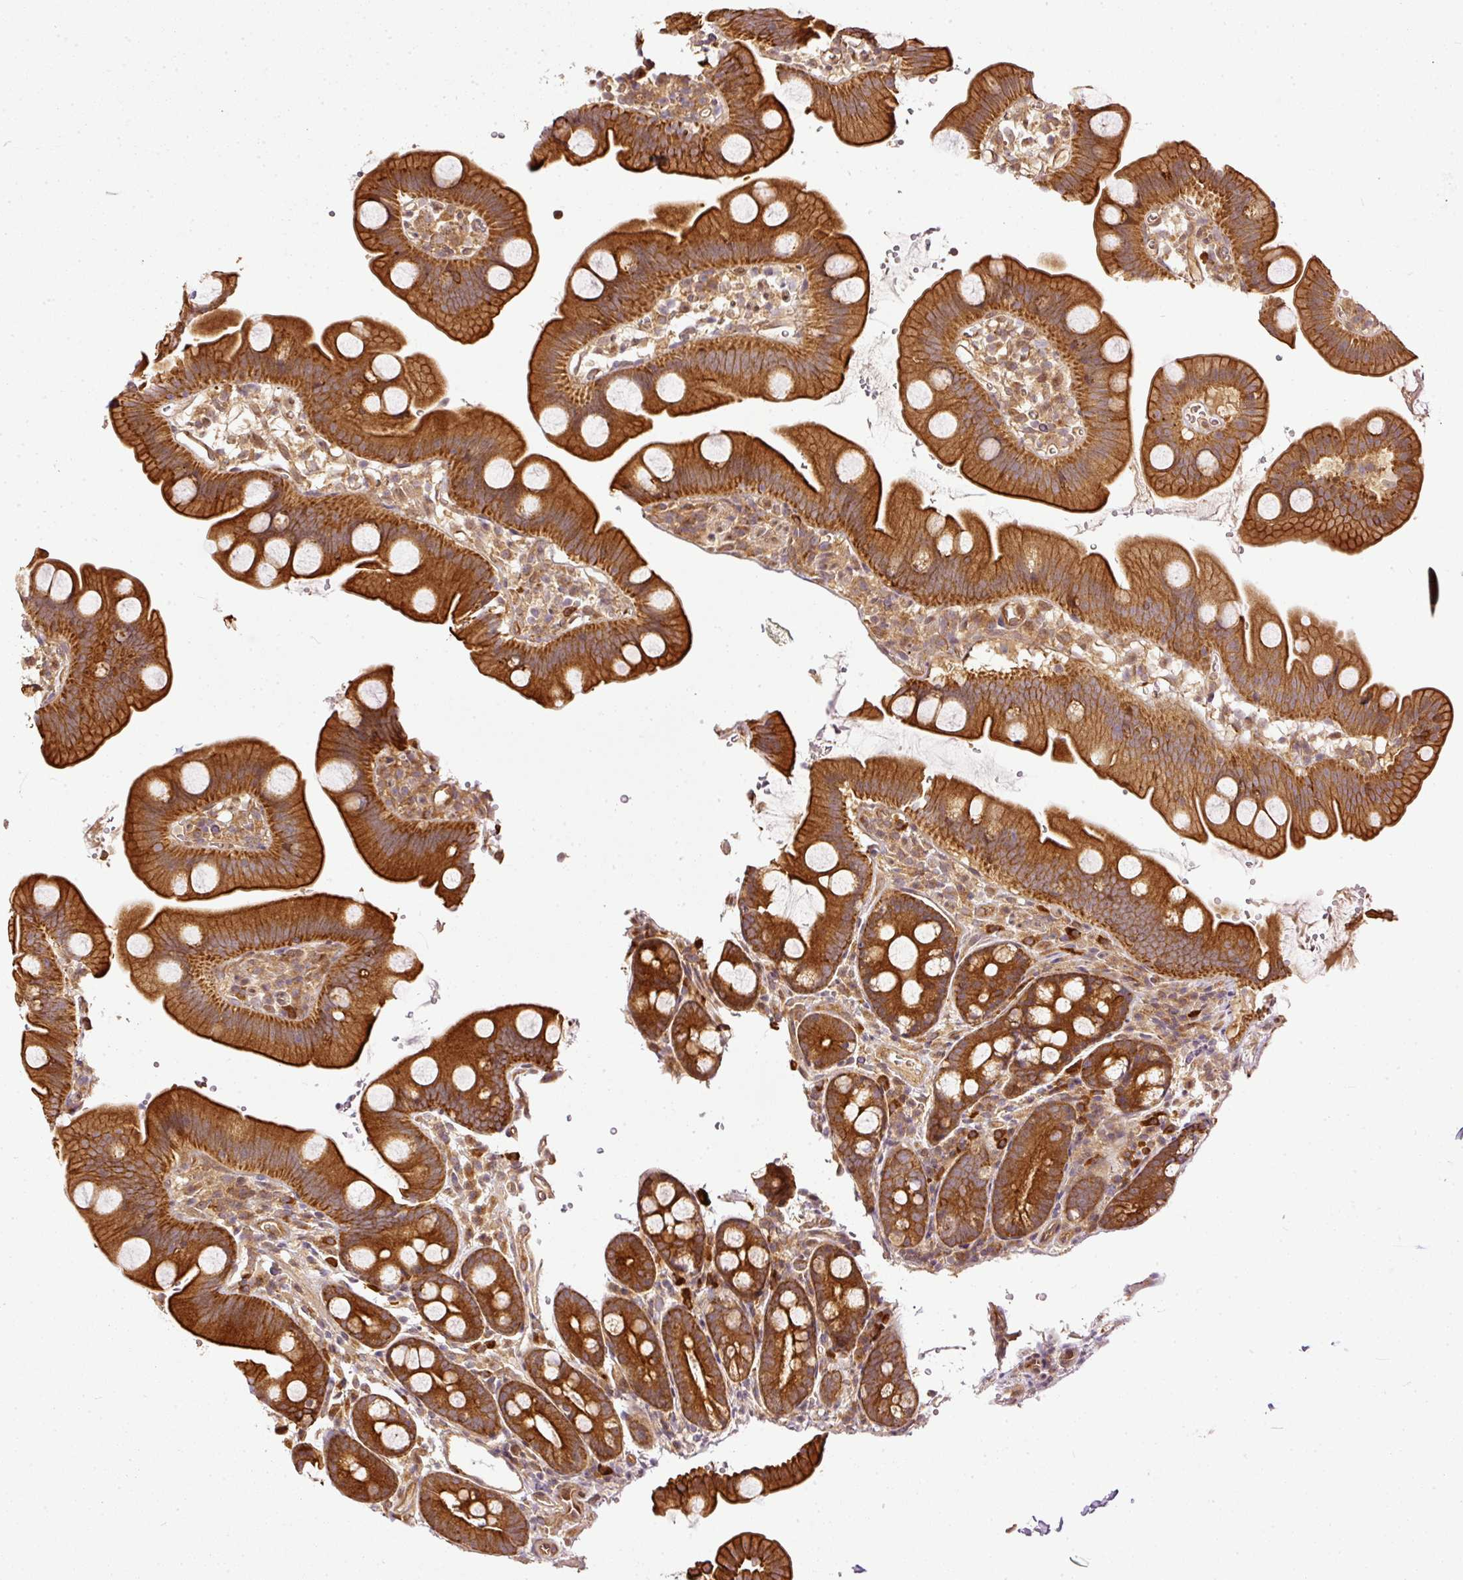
{"staining": {"intensity": "strong", "quantity": ">75%", "location": "cytoplasmic/membranous"}, "tissue": "small intestine", "cell_type": "Glandular cells", "image_type": "normal", "snomed": [{"axis": "morphology", "description": "Normal tissue, NOS"}, {"axis": "topography", "description": "Small intestine"}], "caption": "DAB immunohistochemical staining of benign human small intestine exhibits strong cytoplasmic/membranous protein staining in approximately >75% of glandular cells.", "gene": "MIF4GD", "patient": {"sex": "female", "age": 68}}